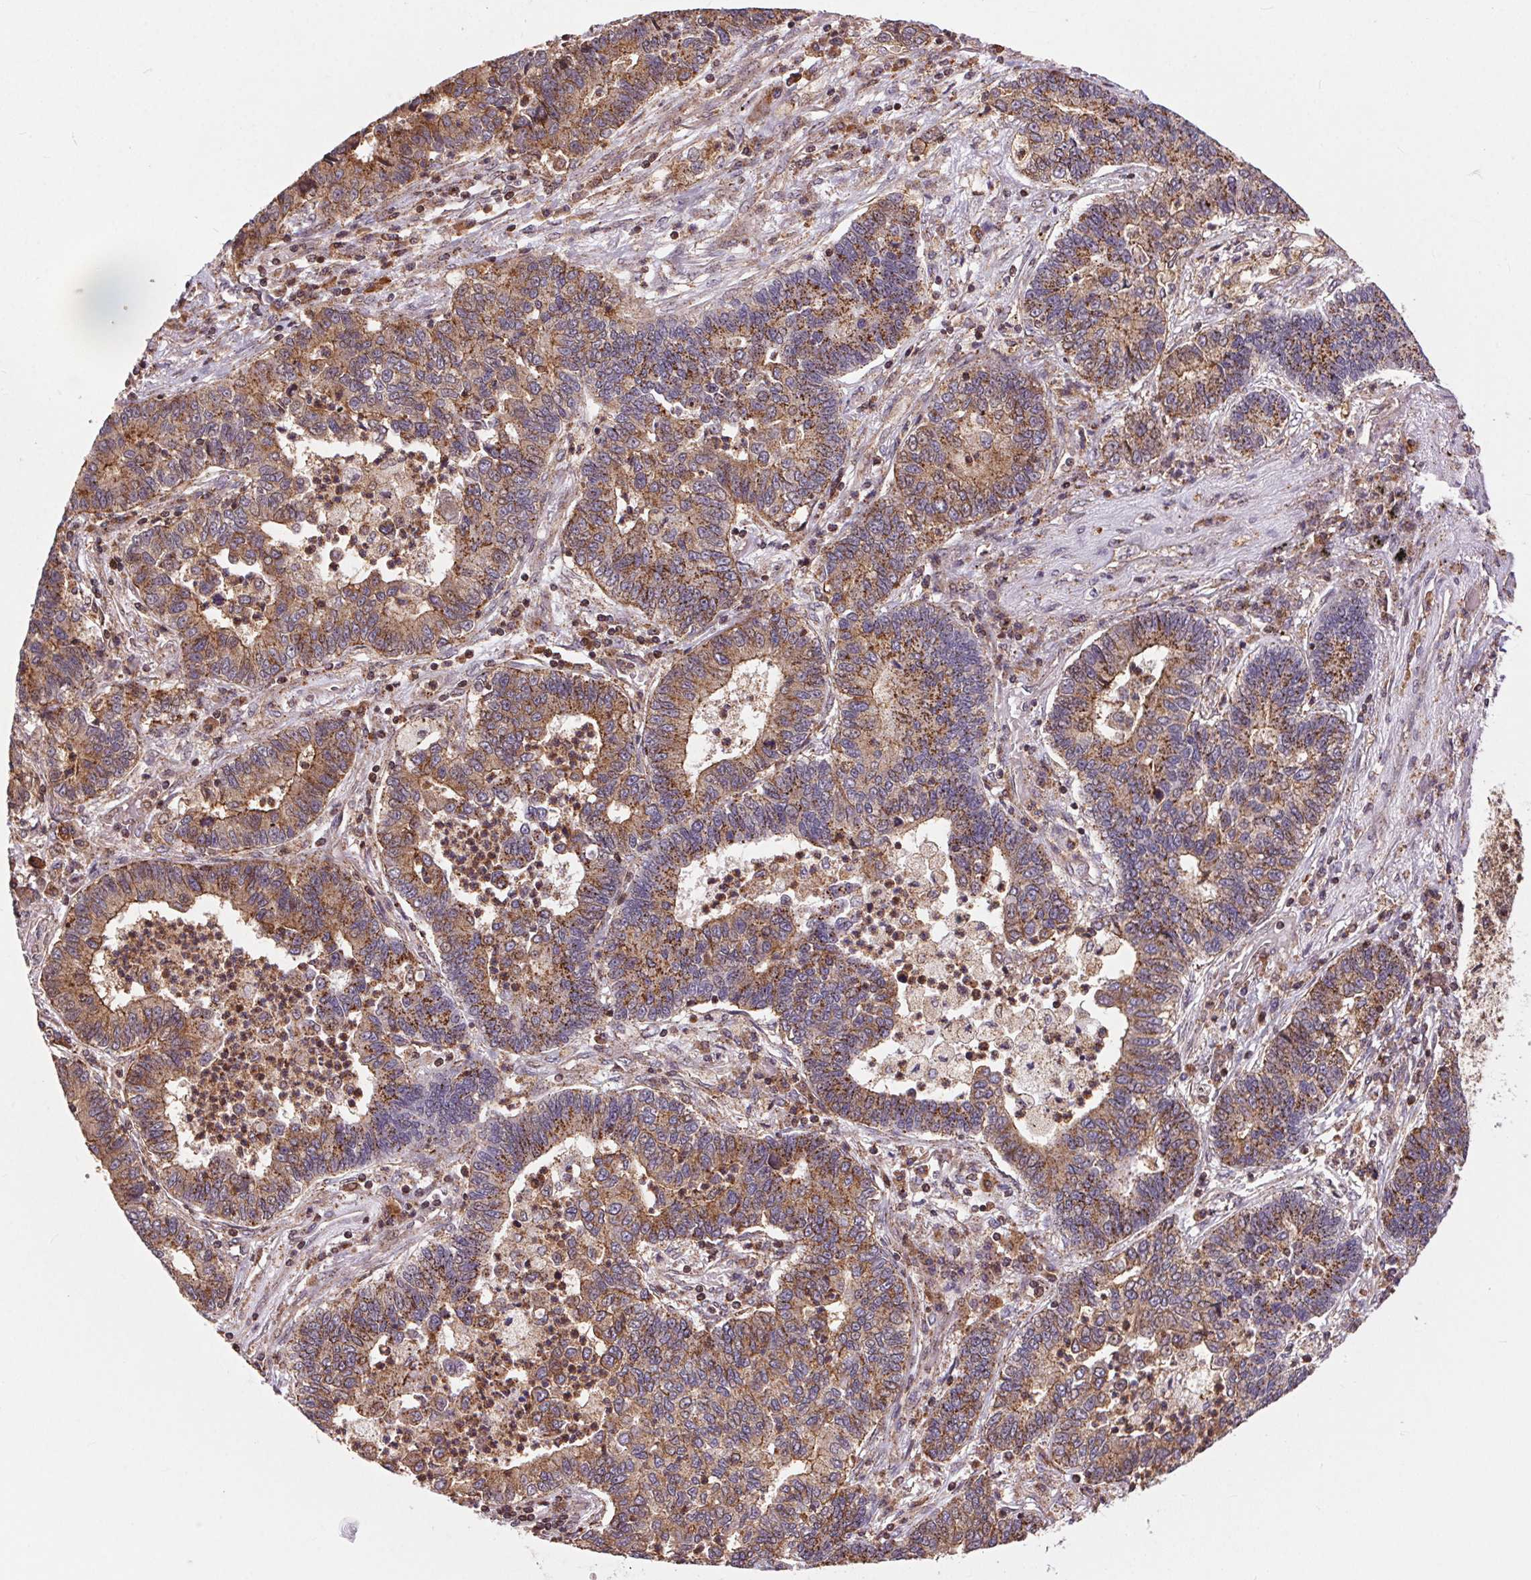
{"staining": {"intensity": "moderate", "quantity": ">75%", "location": "cytoplasmic/membranous"}, "tissue": "lung cancer", "cell_type": "Tumor cells", "image_type": "cancer", "snomed": [{"axis": "morphology", "description": "Adenocarcinoma, NOS"}, {"axis": "topography", "description": "Lung"}], "caption": "Moderate cytoplasmic/membranous staining is present in approximately >75% of tumor cells in lung adenocarcinoma.", "gene": "CHMP4B", "patient": {"sex": "female", "age": 57}}